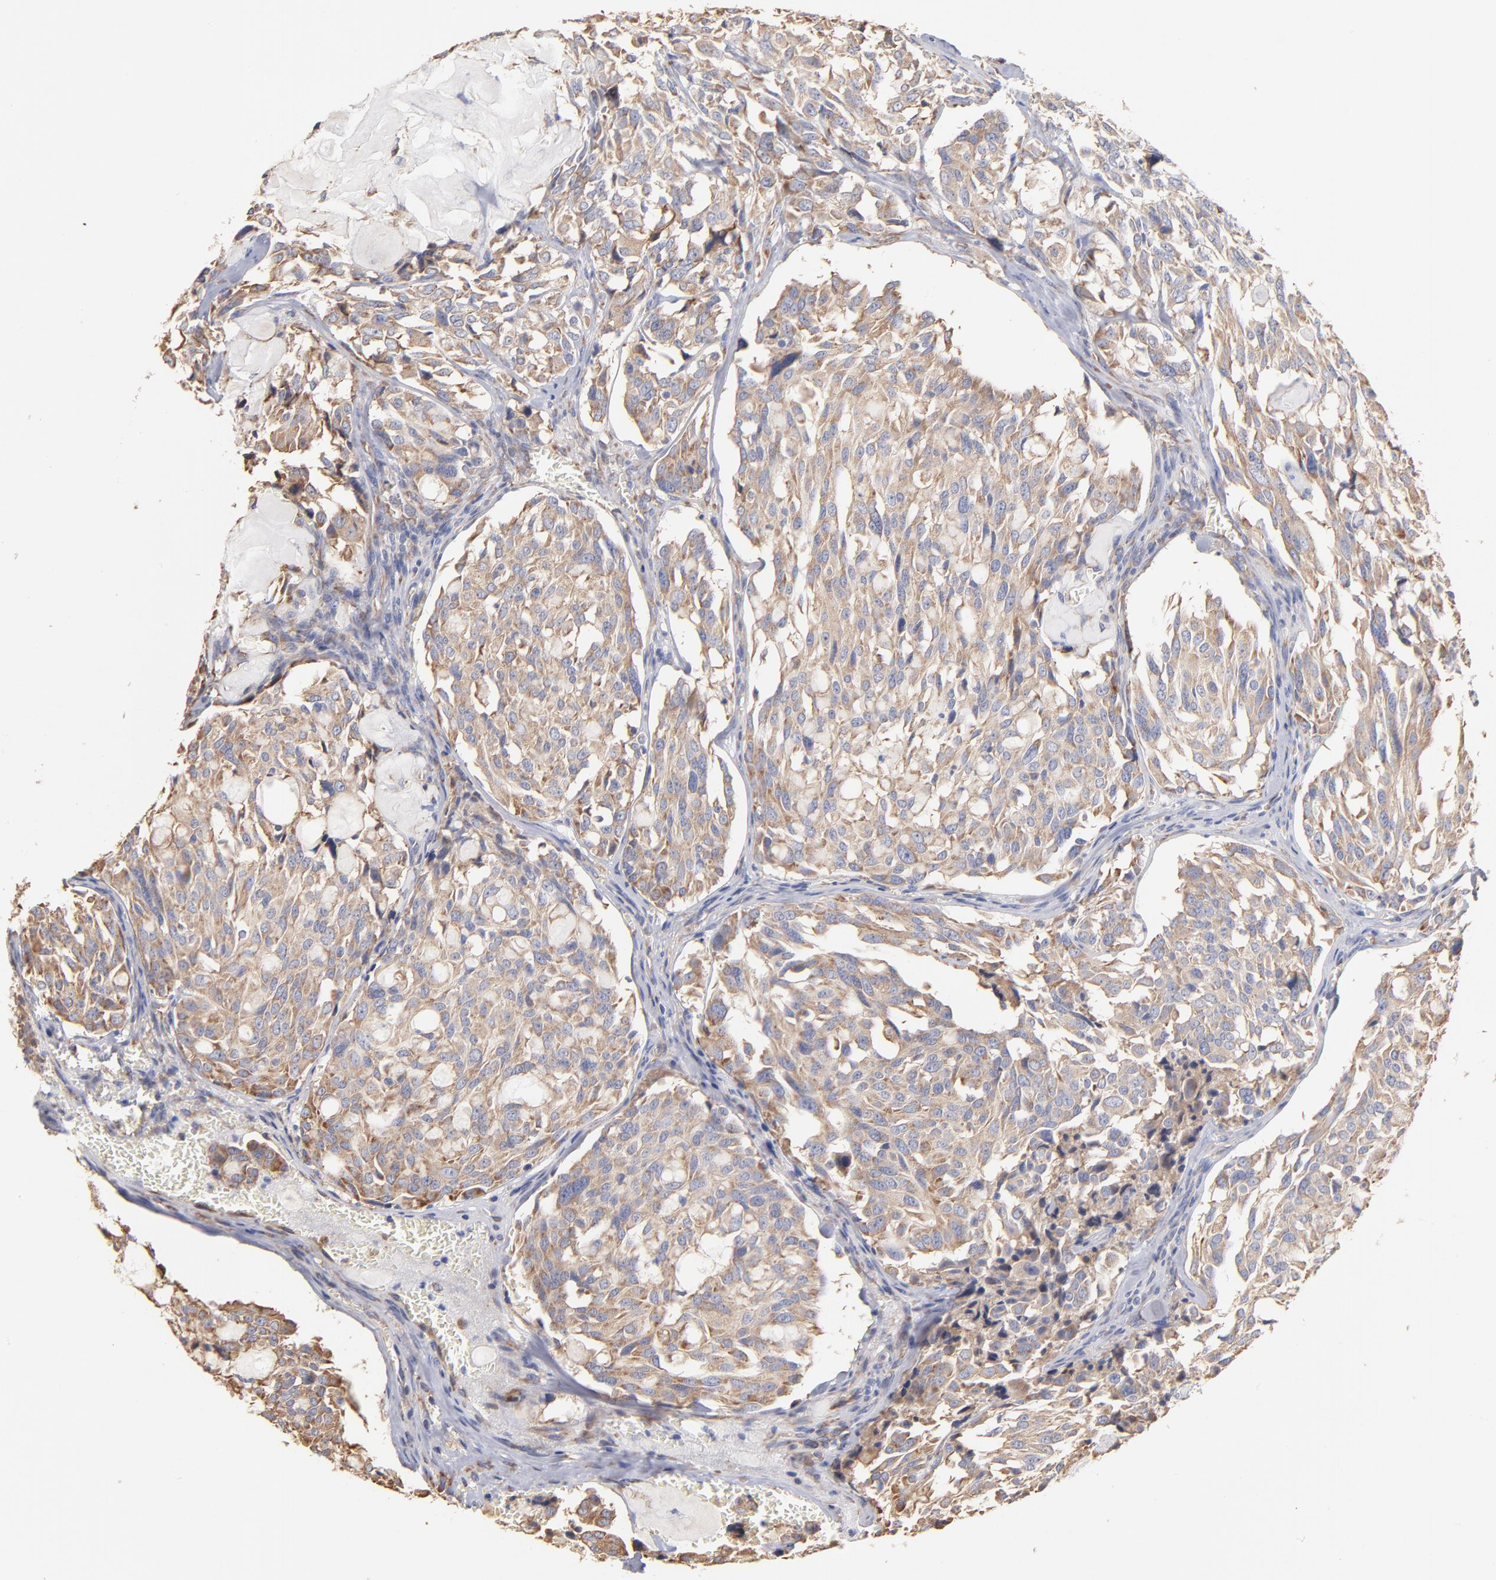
{"staining": {"intensity": "weak", "quantity": ">75%", "location": "cytoplasmic/membranous"}, "tissue": "thyroid cancer", "cell_type": "Tumor cells", "image_type": "cancer", "snomed": [{"axis": "morphology", "description": "Carcinoma, NOS"}, {"axis": "morphology", "description": "Carcinoid, malignant, NOS"}, {"axis": "topography", "description": "Thyroid gland"}], "caption": "Tumor cells display low levels of weak cytoplasmic/membranous positivity in about >75% of cells in thyroid cancer. (Brightfield microscopy of DAB IHC at high magnification).", "gene": "RPL9", "patient": {"sex": "male", "age": 33}}